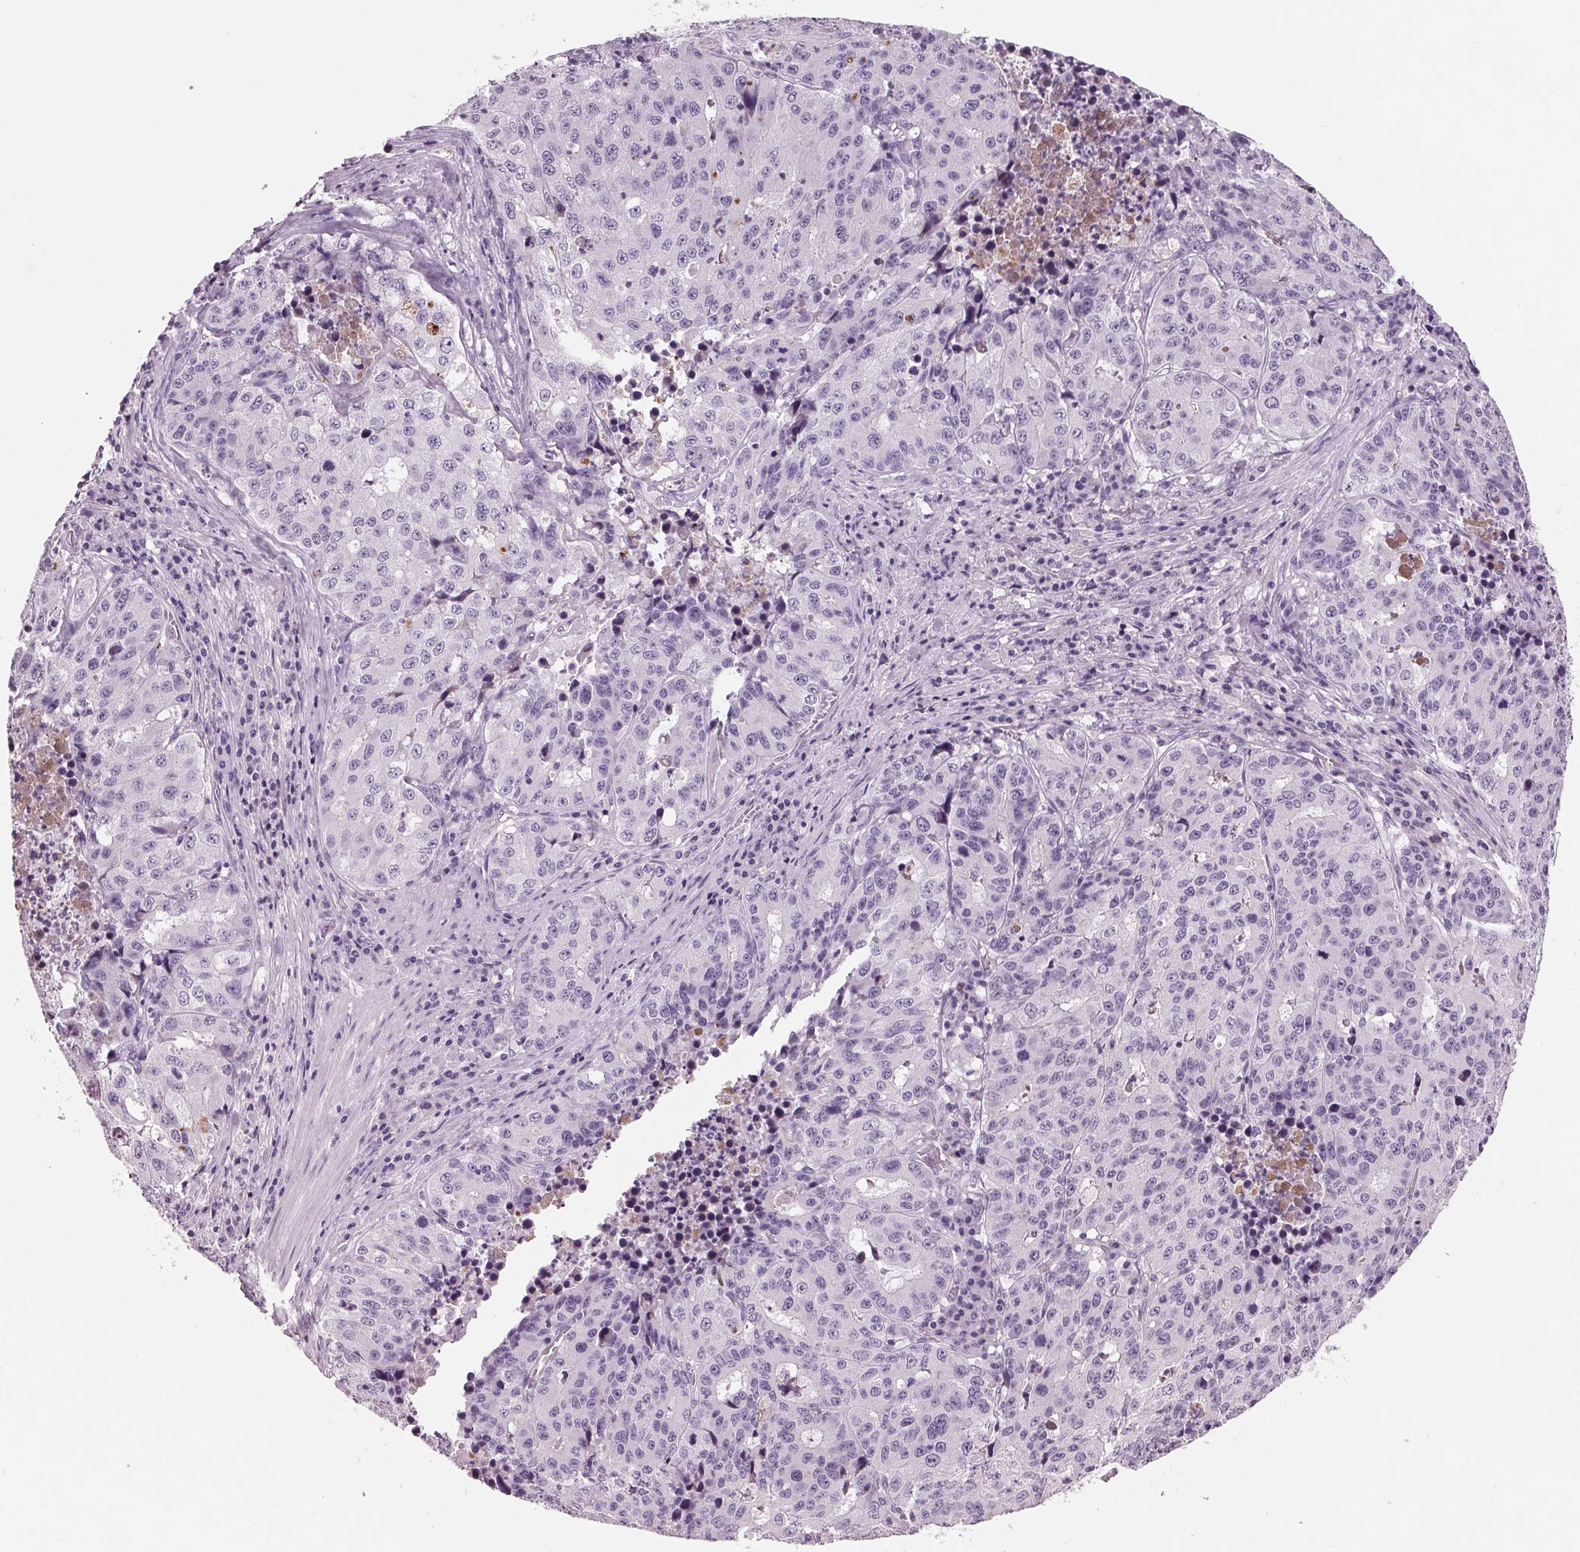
{"staining": {"intensity": "negative", "quantity": "none", "location": "none"}, "tissue": "stomach cancer", "cell_type": "Tumor cells", "image_type": "cancer", "snomed": [{"axis": "morphology", "description": "Adenocarcinoma, NOS"}, {"axis": "topography", "description": "Stomach"}], "caption": "This is an immunohistochemistry (IHC) image of adenocarcinoma (stomach). There is no expression in tumor cells.", "gene": "C6", "patient": {"sex": "male", "age": 71}}